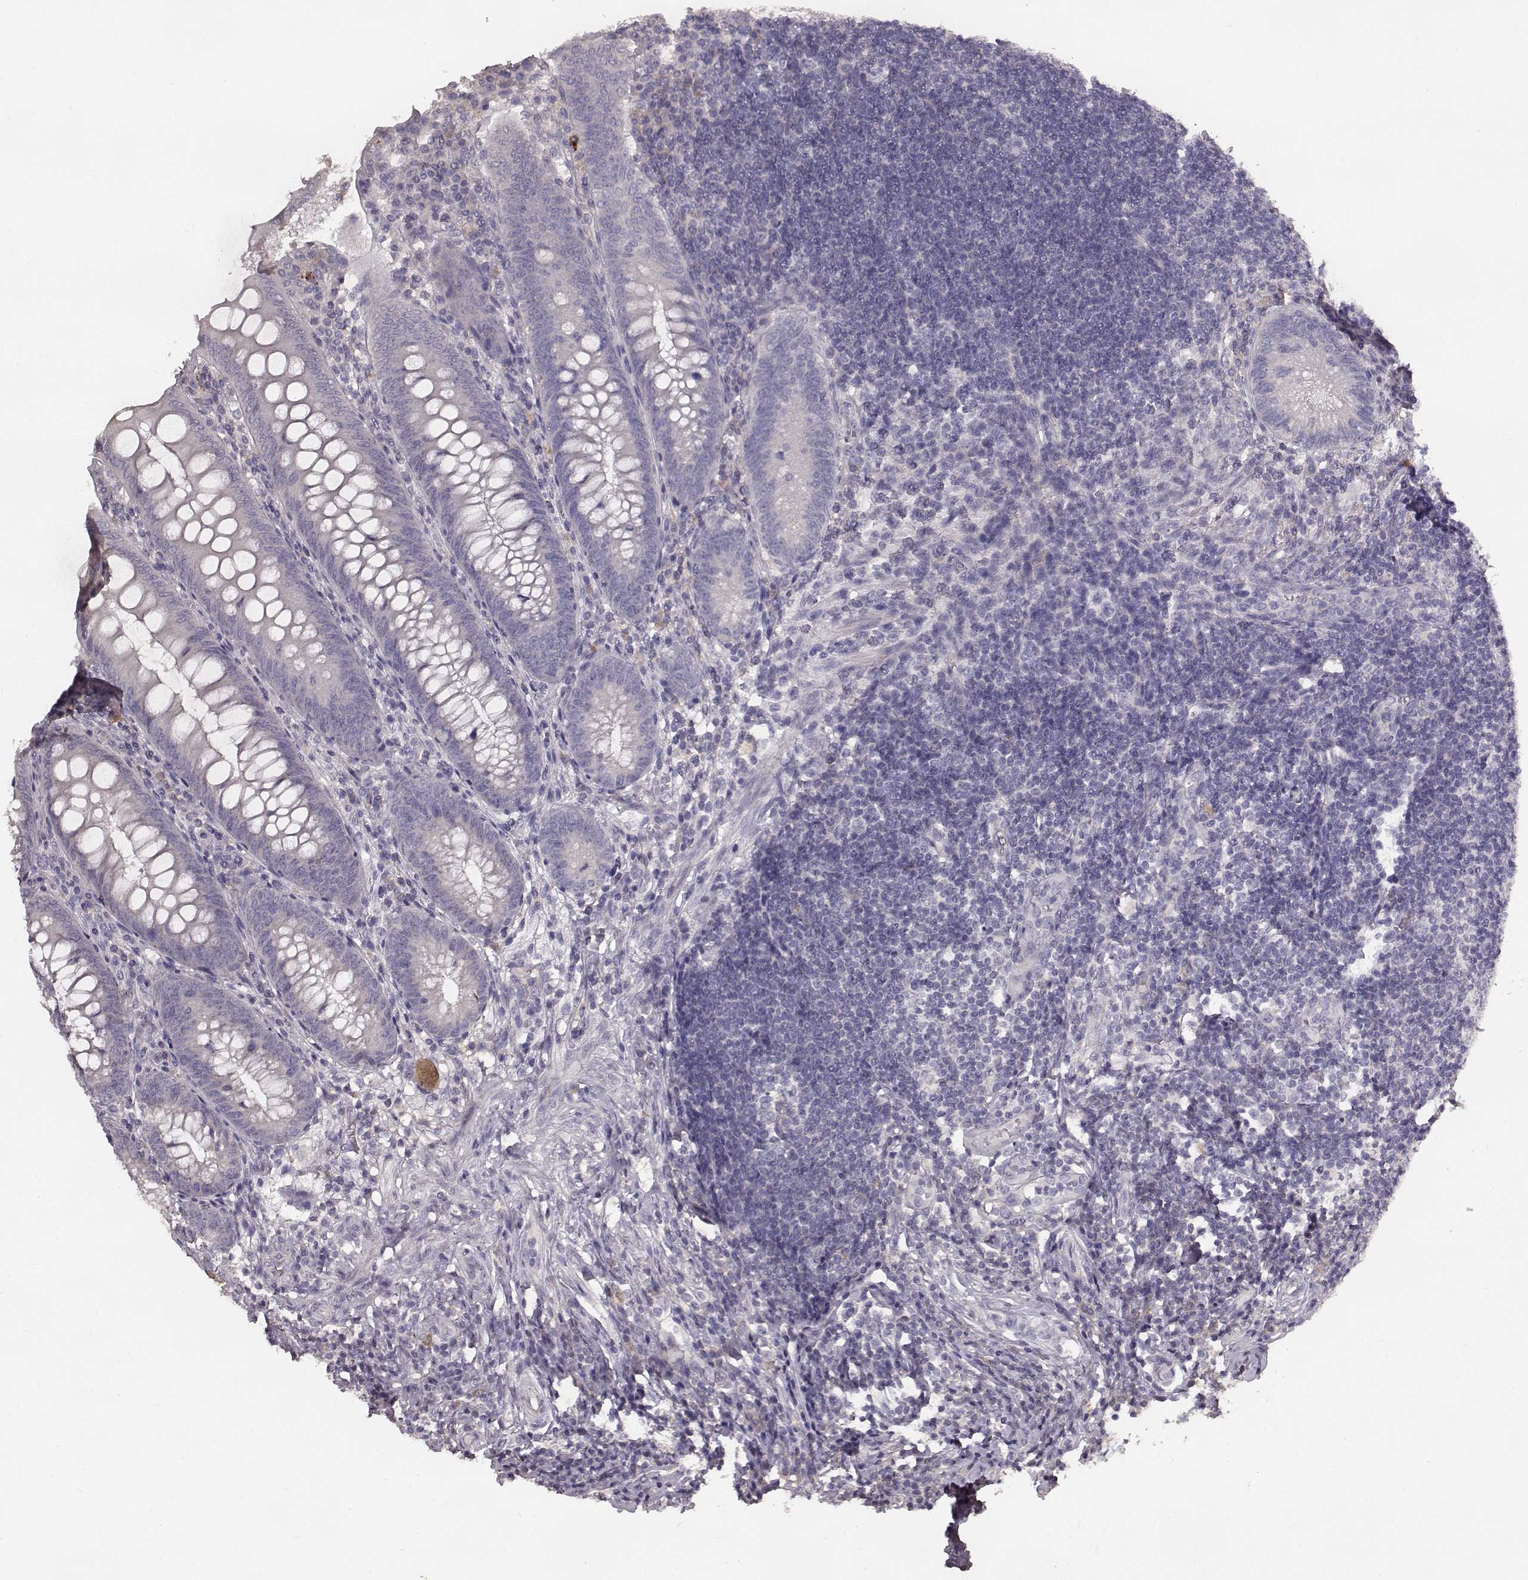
{"staining": {"intensity": "negative", "quantity": "none", "location": "none"}, "tissue": "appendix", "cell_type": "Glandular cells", "image_type": "normal", "snomed": [{"axis": "morphology", "description": "Normal tissue, NOS"}, {"axis": "morphology", "description": "Inflammation, NOS"}, {"axis": "topography", "description": "Appendix"}], "caption": "Immunohistochemical staining of benign appendix displays no significant staining in glandular cells. Brightfield microscopy of immunohistochemistry stained with DAB (3,3'-diaminobenzidine) (brown) and hematoxylin (blue), captured at high magnification.", "gene": "YJEFN3", "patient": {"sex": "male", "age": 16}}